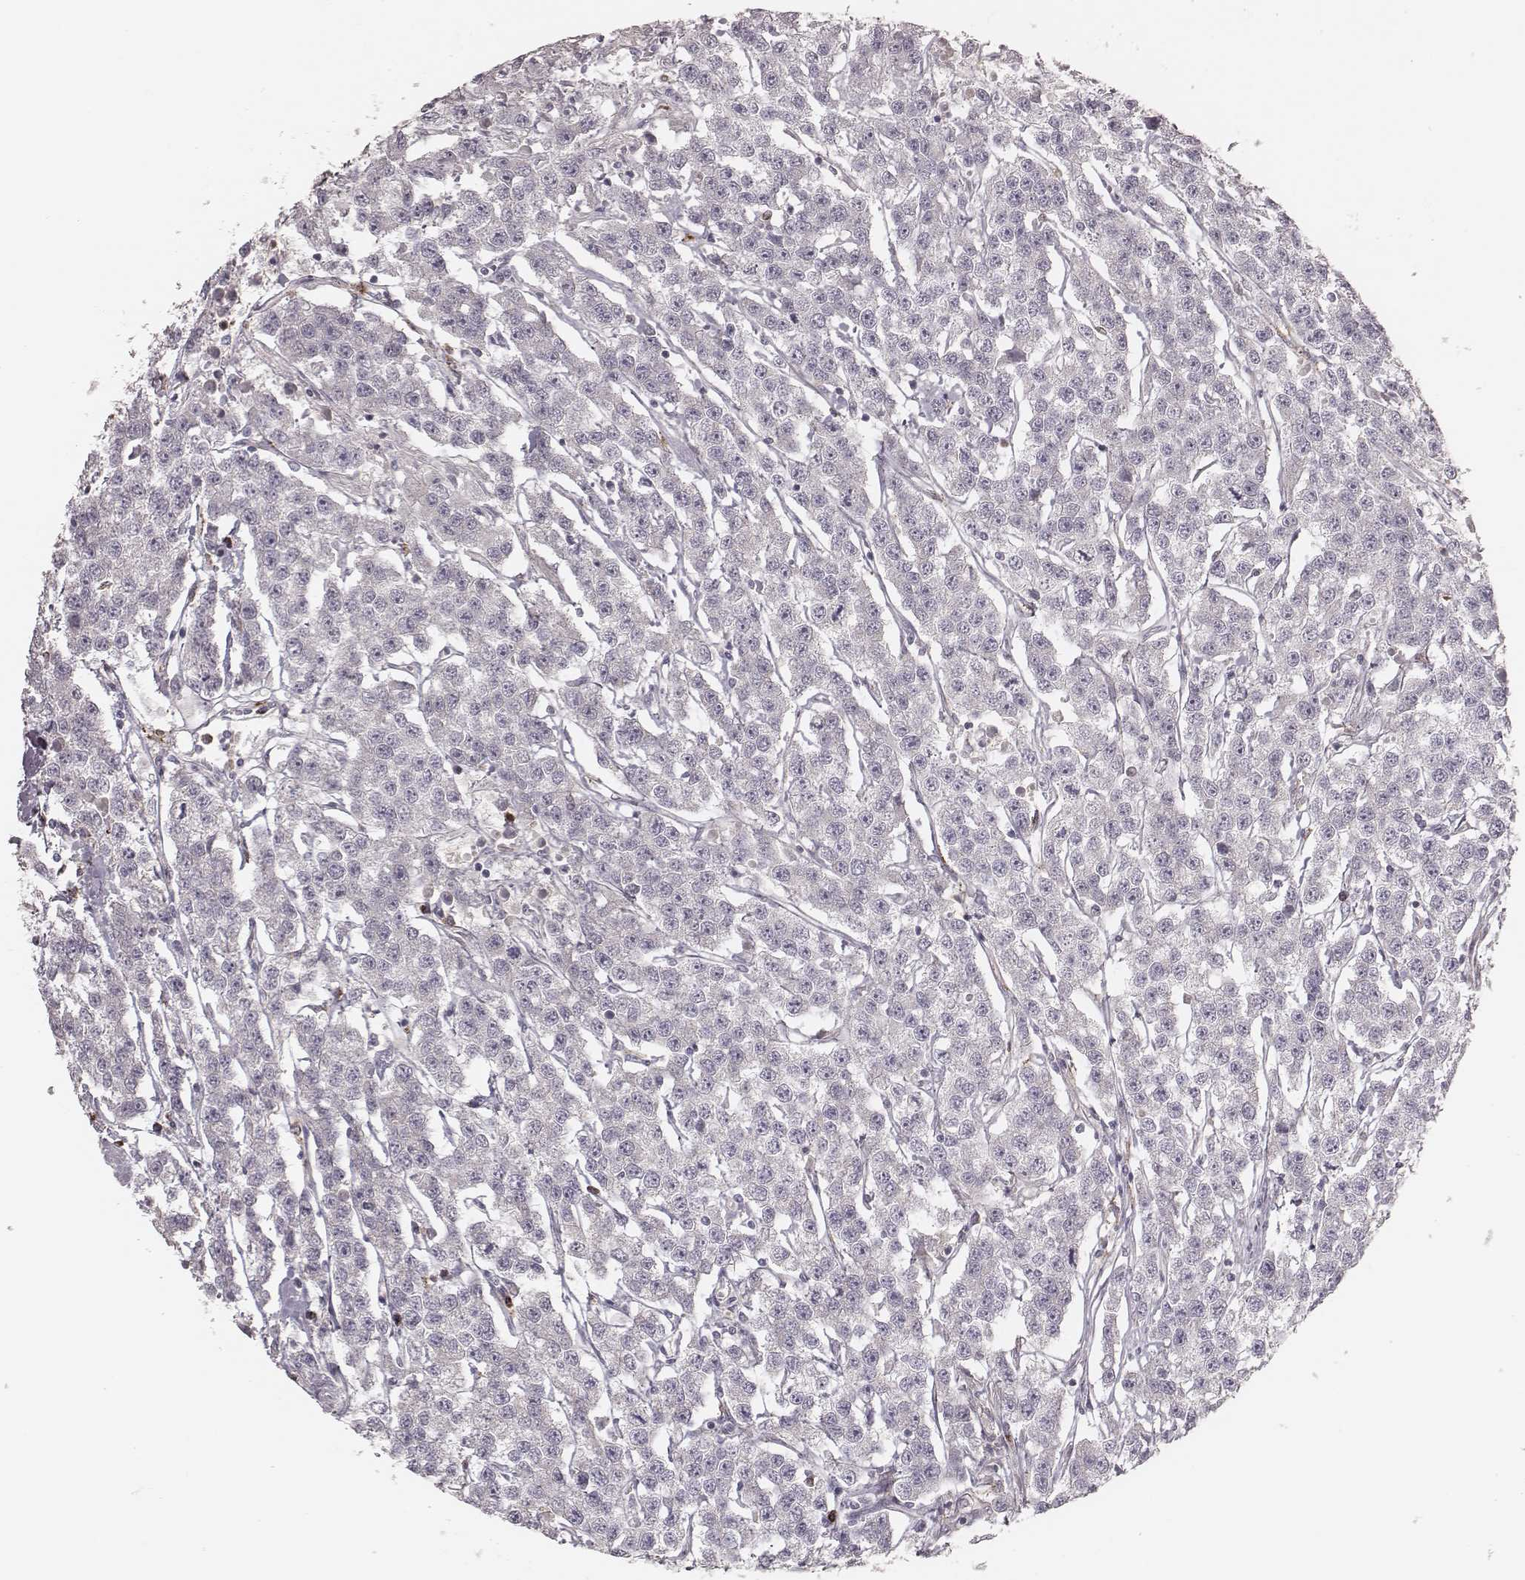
{"staining": {"intensity": "negative", "quantity": "none", "location": "none"}, "tissue": "testis cancer", "cell_type": "Tumor cells", "image_type": "cancer", "snomed": [{"axis": "morphology", "description": "Seminoma, NOS"}, {"axis": "topography", "description": "Testis"}], "caption": "DAB (3,3'-diaminobenzidine) immunohistochemical staining of seminoma (testis) displays no significant expression in tumor cells.", "gene": "ABCA7", "patient": {"sex": "male", "age": 59}}